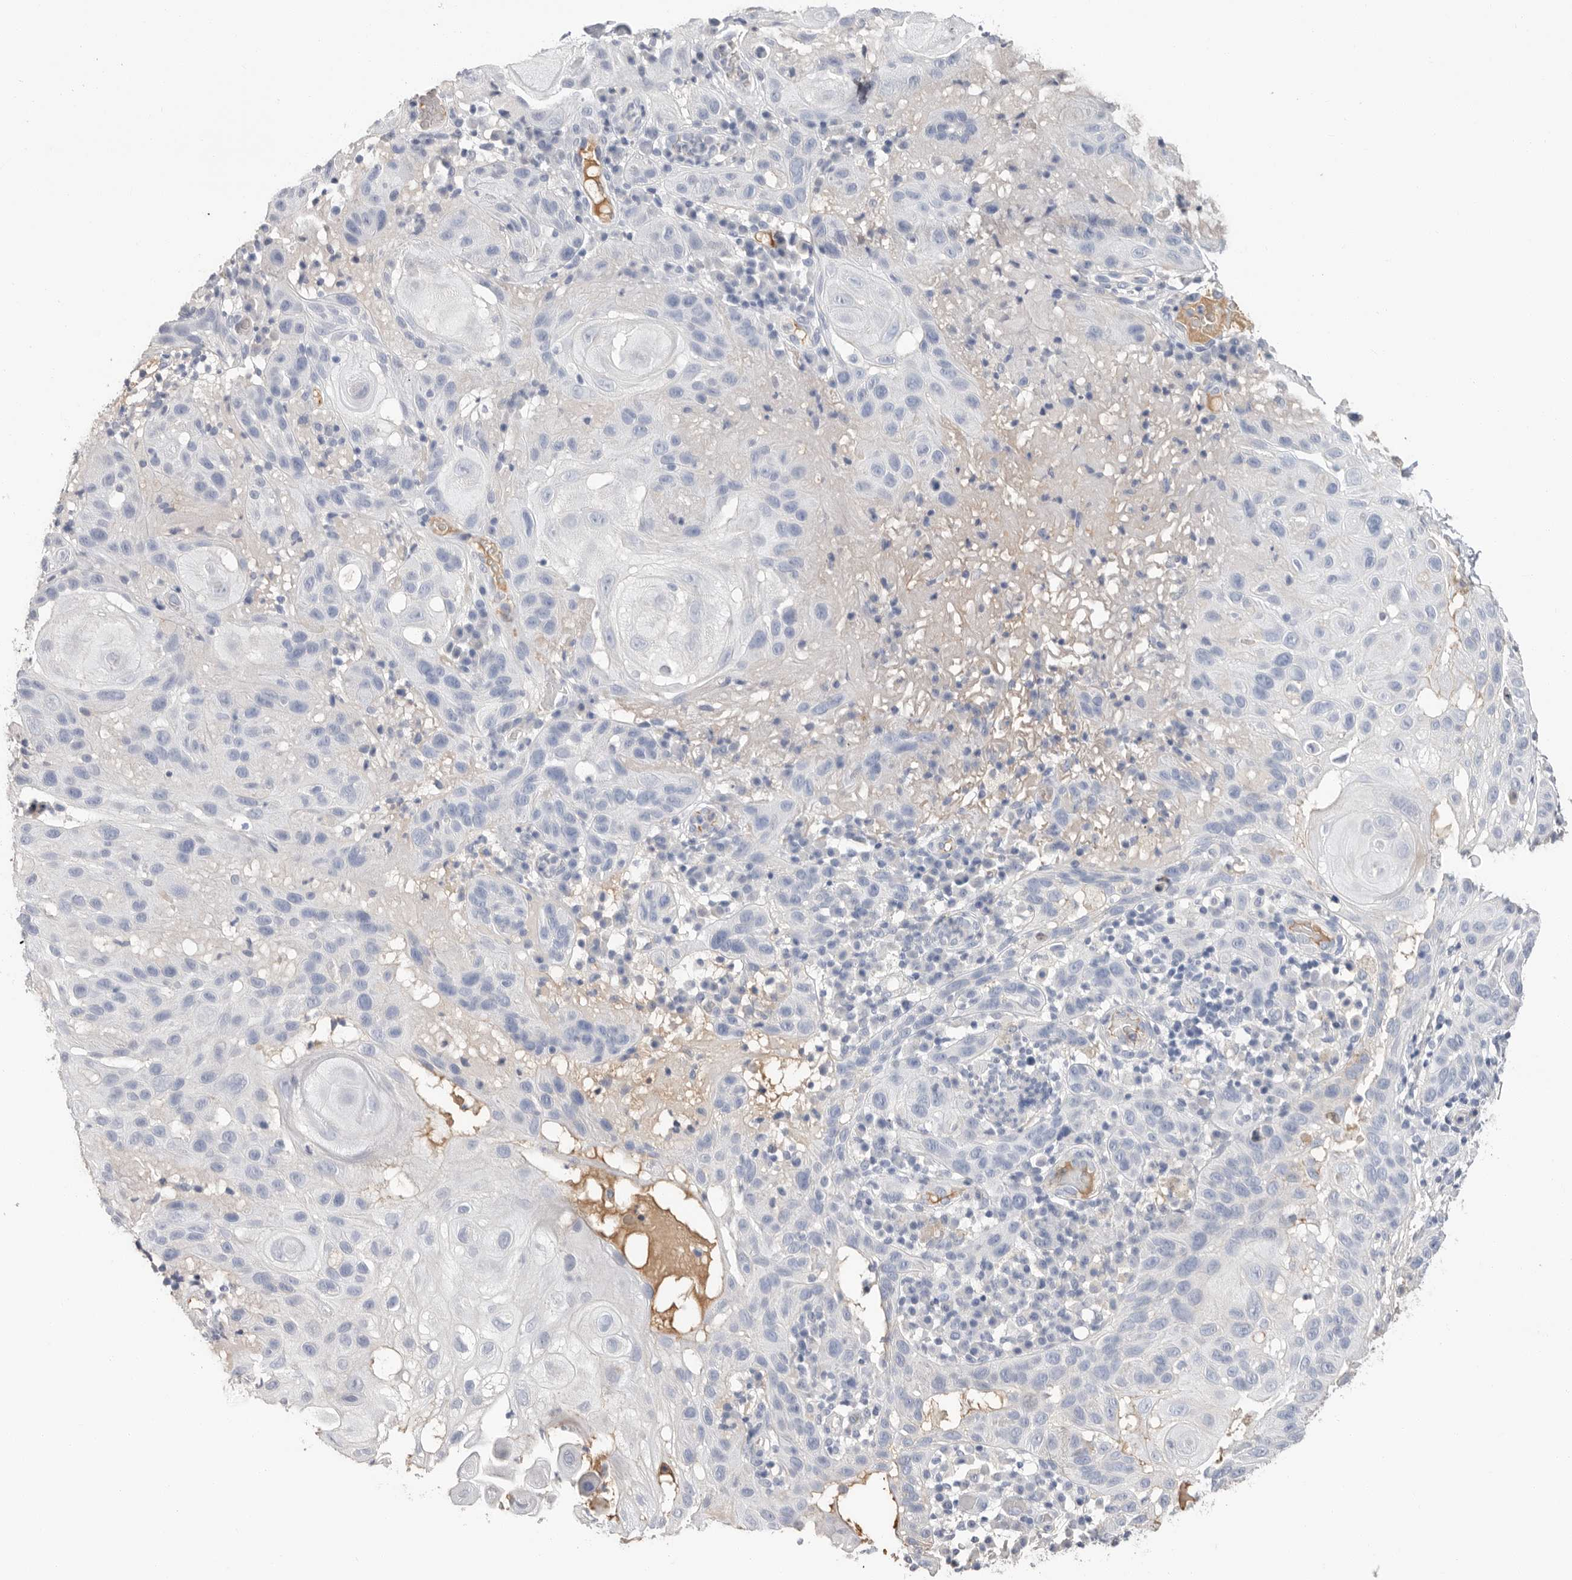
{"staining": {"intensity": "negative", "quantity": "none", "location": "none"}, "tissue": "skin cancer", "cell_type": "Tumor cells", "image_type": "cancer", "snomed": [{"axis": "morphology", "description": "Normal tissue, NOS"}, {"axis": "morphology", "description": "Squamous cell carcinoma, NOS"}, {"axis": "topography", "description": "Skin"}], "caption": "Immunohistochemistry micrograph of neoplastic tissue: human squamous cell carcinoma (skin) stained with DAB displays no significant protein staining in tumor cells.", "gene": "APOA2", "patient": {"sex": "female", "age": 96}}